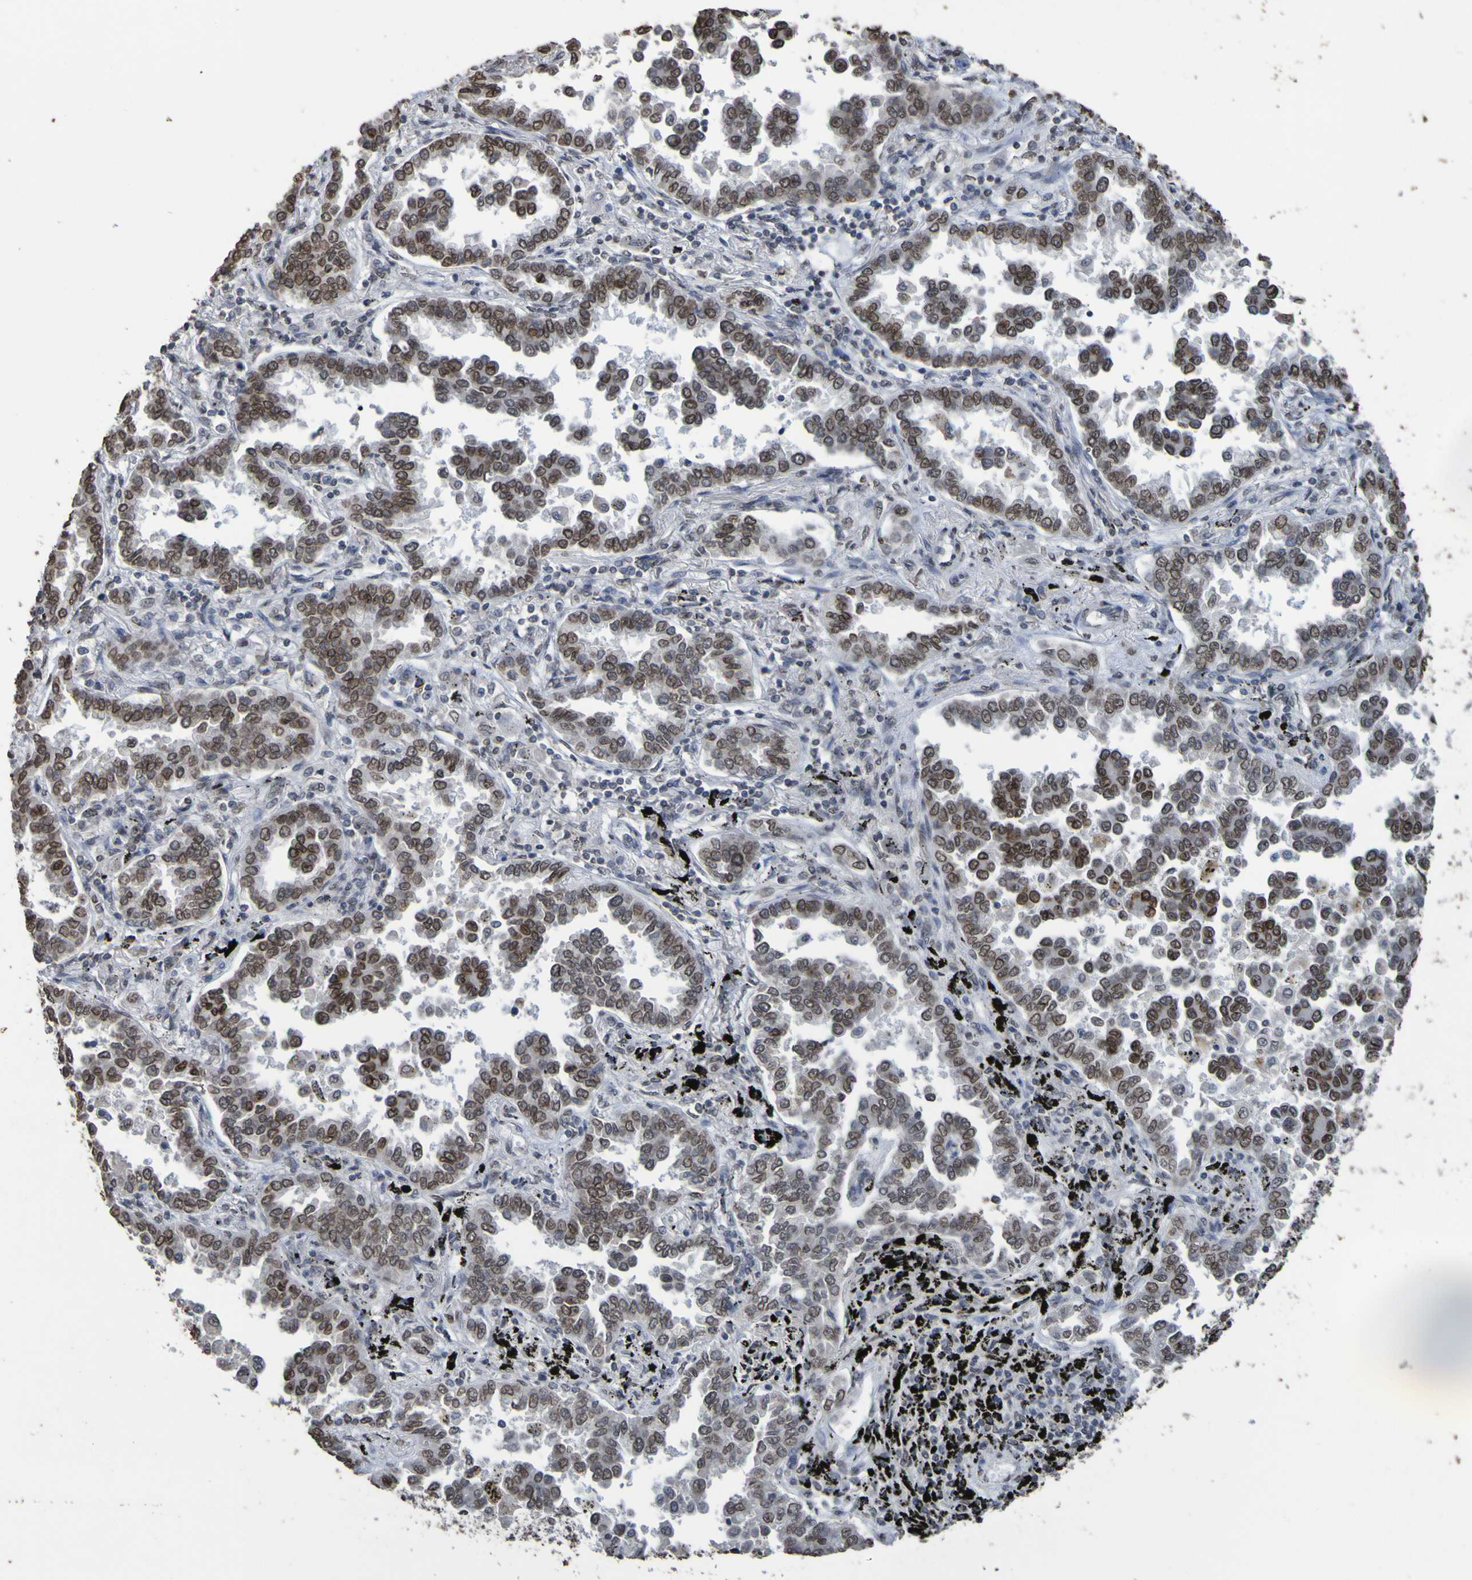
{"staining": {"intensity": "moderate", "quantity": ">75%", "location": "nuclear"}, "tissue": "lung cancer", "cell_type": "Tumor cells", "image_type": "cancer", "snomed": [{"axis": "morphology", "description": "Normal tissue, NOS"}, {"axis": "morphology", "description": "Adenocarcinoma, NOS"}, {"axis": "topography", "description": "Lung"}], "caption": "Protein staining displays moderate nuclear expression in about >75% of tumor cells in adenocarcinoma (lung). The staining was performed using DAB to visualize the protein expression in brown, while the nuclei were stained in blue with hematoxylin (Magnification: 20x).", "gene": "ALKBH2", "patient": {"sex": "male", "age": 59}}